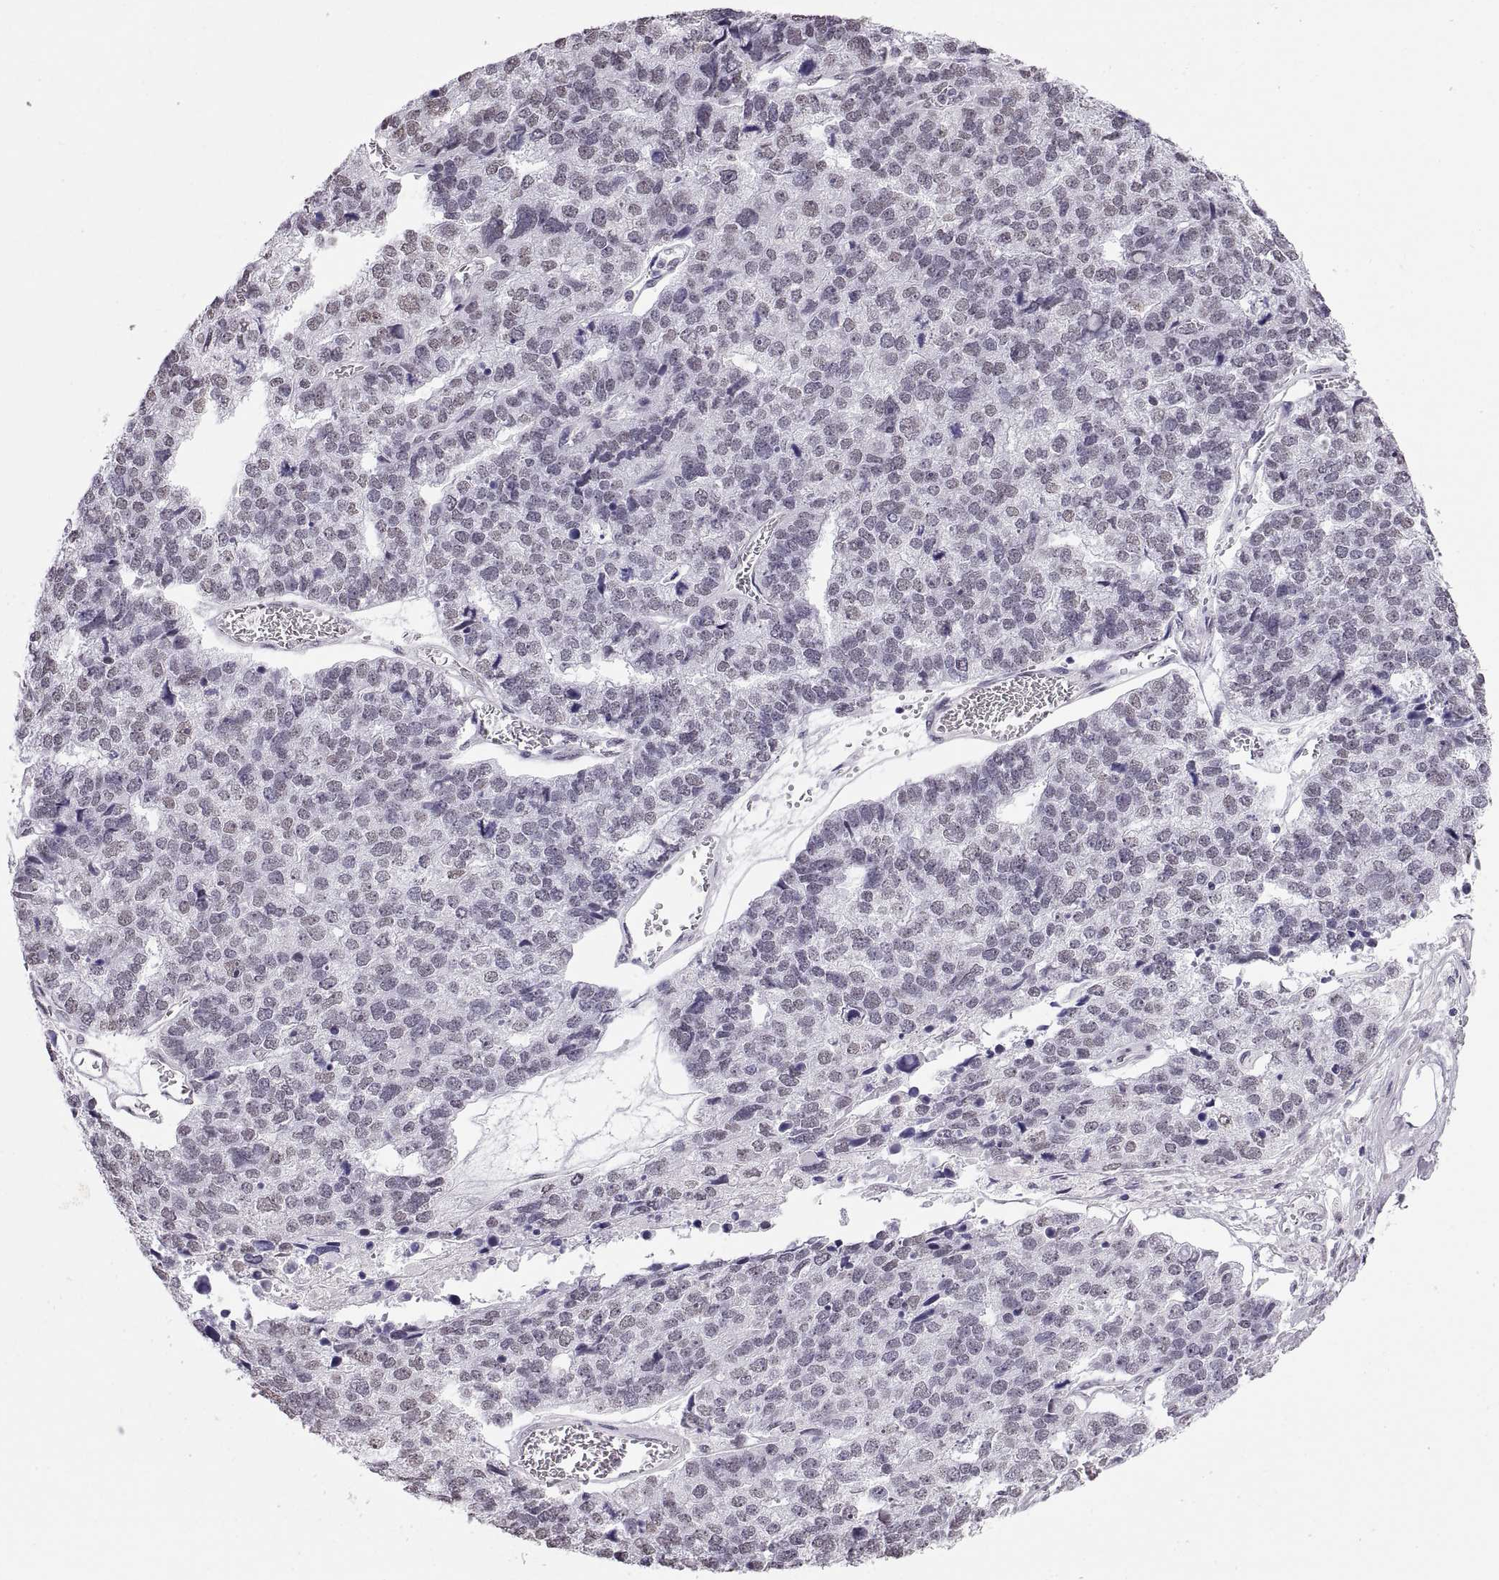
{"staining": {"intensity": "negative", "quantity": "none", "location": "none"}, "tissue": "stomach cancer", "cell_type": "Tumor cells", "image_type": "cancer", "snomed": [{"axis": "morphology", "description": "Adenocarcinoma, NOS"}, {"axis": "topography", "description": "Stomach"}], "caption": "Stomach cancer was stained to show a protein in brown. There is no significant expression in tumor cells. The staining is performed using DAB (3,3'-diaminobenzidine) brown chromogen with nuclei counter-stained in using hematoxylin.", "gene": "CARTPT", "patient": {"sex": "male", "age": 69}}